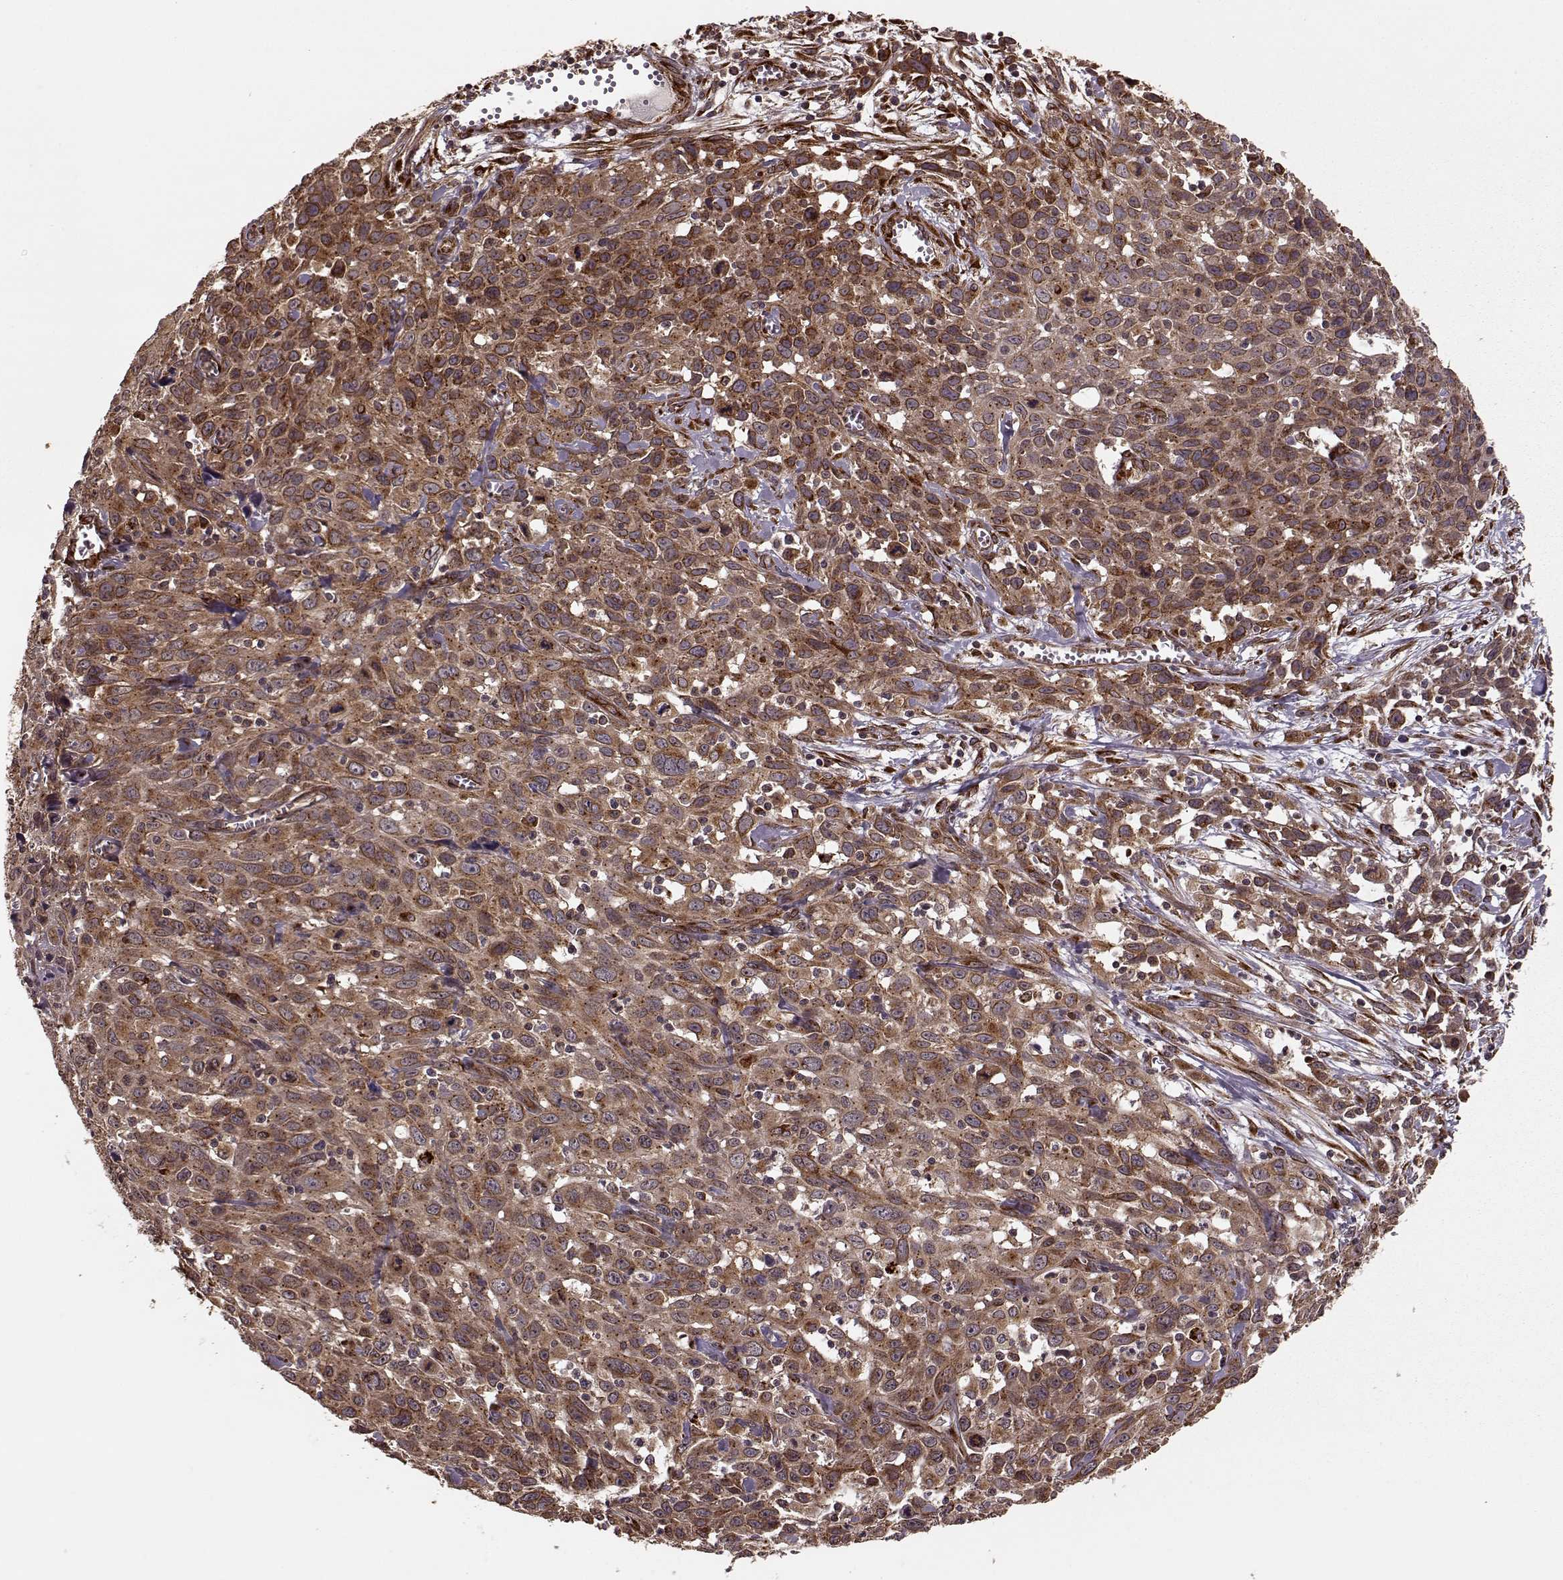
{"staining": {"intensity": "moderate", "quantity": ">75%", "location": "cytoplasmic/membranous"}, "tissue": "cervical cancer", "cell_type": "Tumor cells", "image_type": "cancer", "snomed": [{"axis": "morphology", "description": "Squamous cell carcinoma, NOS"}, {"axis": "topography", "description": "Cervix"}], "caption": "A high-resolution image shows immunohistochemistry (IHC) staining of cervical cancer (squamous cell carcinoma), which reveals moderate cytoplasmic/membranous staining in about >75% of tumor cells. Nuclei are stained in blue.", "gene": "YIPF5", "patient": {"sex": "female", "age": 38}}